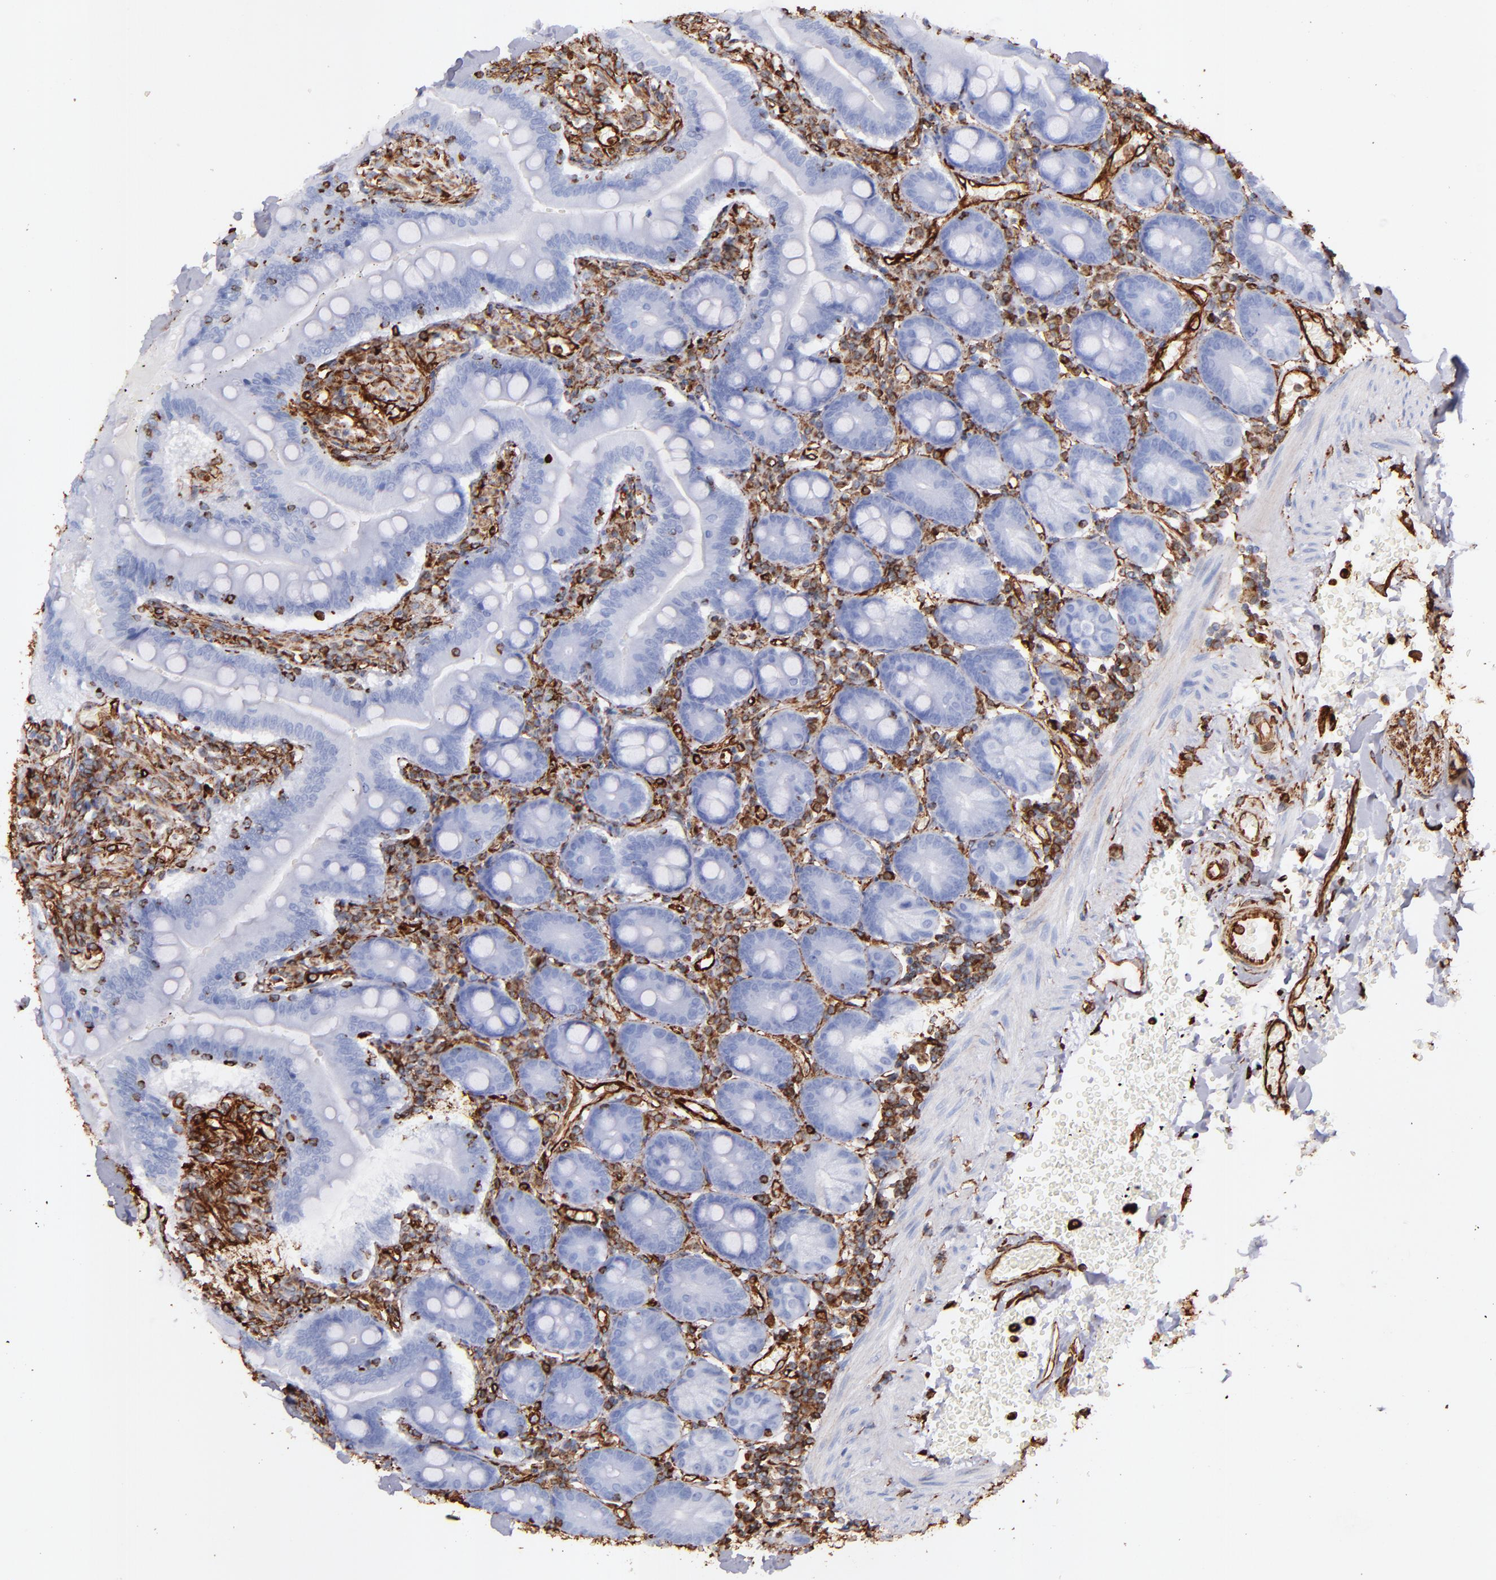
{"staining": {"intensity": "negative", "quantity": "none", "location": "none"}, "tissue": "small intestine", "cell_type": "Glandular cells", "image_type": "normal", "snomed": [{"axis": "morphology", "description": "Normal tissue, NOS"}, {"axis": "topography", "description": "Small intestine"}], "caption": "An immunohistochemistry histopathology image of normal small intestine is shown. There is no staining in glandular cells of small intestine.", "gene": "VIM", "patient": {"sex": "male", "age": 71}}